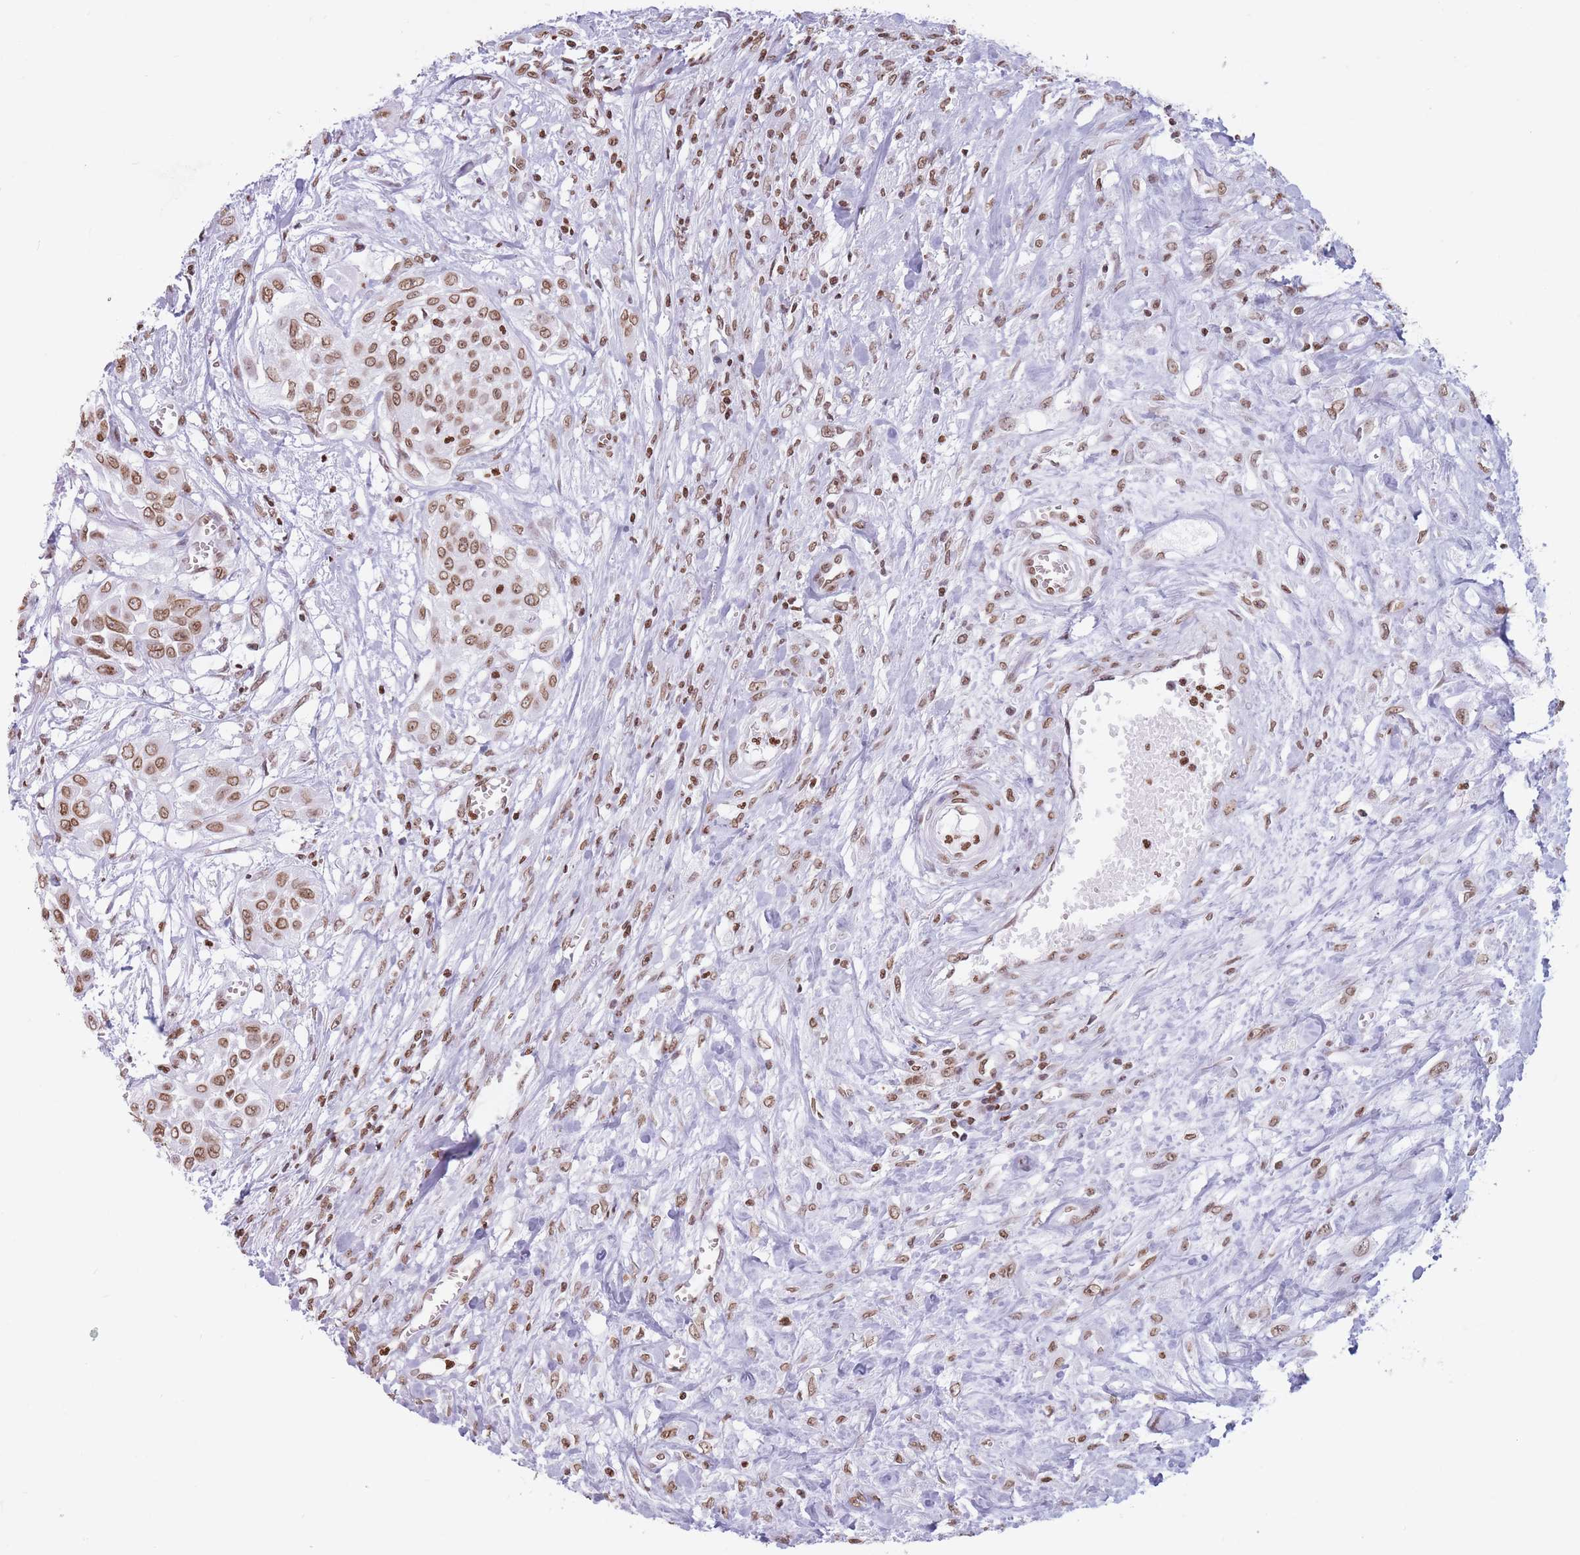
{"staining": {"intensity": "moderate", "quantity": ">75%", "location": "nuclear"}, "tissue": "urothelial cancer", "cell_type": "Tumor cells", "image_type": "cancer", "snomed": [{"axis": "morphology", "description": "Urothelial carcinoma, High grade"}, {"axis": "topography", "description": "Urinary bladder"}], "caption": "Immunohistochemistry (IHC) histopathology image of neoplastic tissue: human urothelial cancer stained using immunohistochemistry (IHC) exhibits medium levels of moderate protein expression localized specifically in the nuclear of tumor cells, appearing as a nuclear brown color.", "gene": "RYK", "patient": {"sex": "male", "age": 57}}